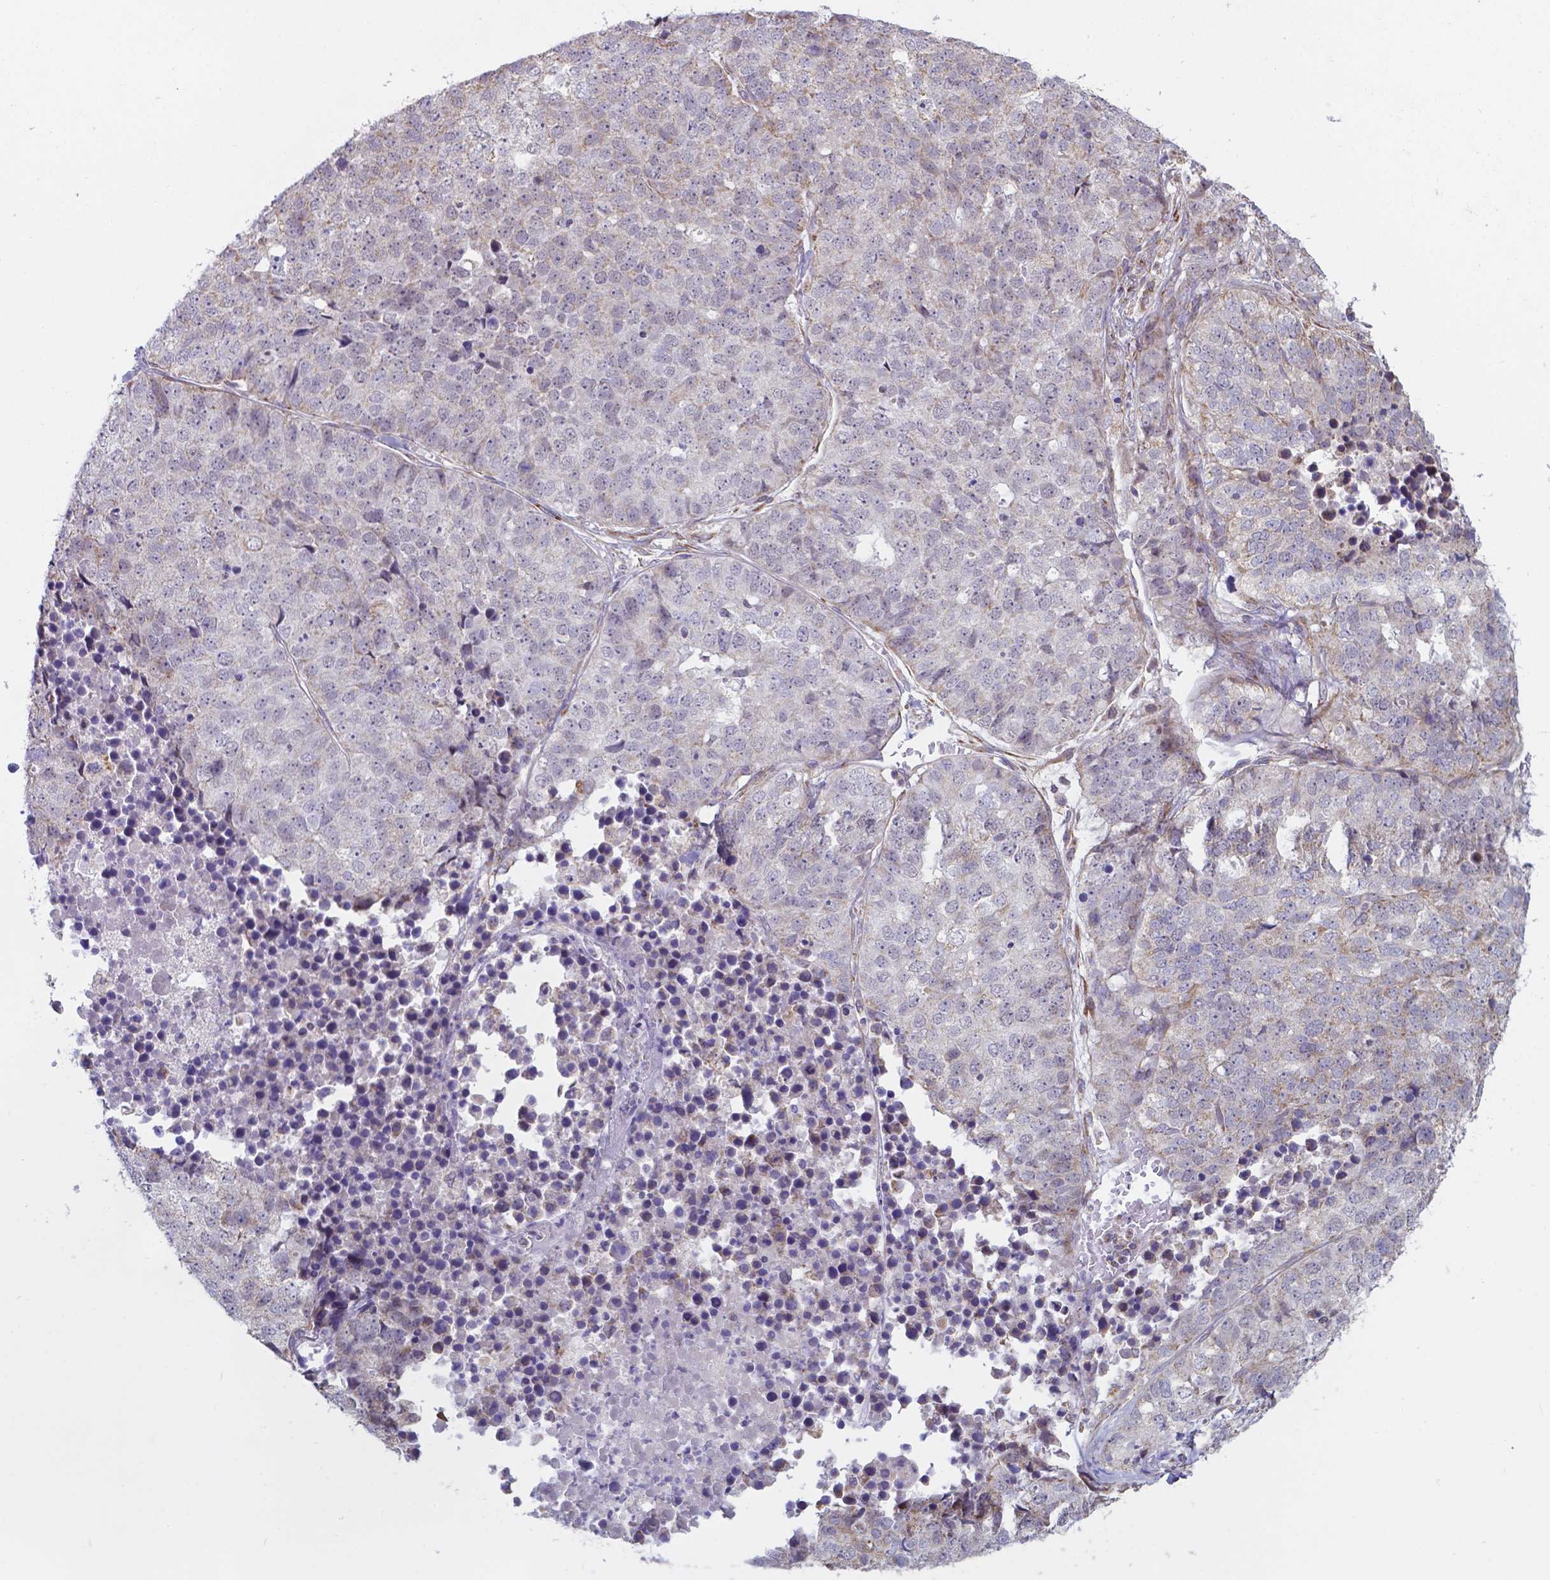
{"staining": {"intensity": "negative", "quantity": "none", "location": "none"}, "tissue": "stomach cancer", "cell_type": "Tumor cells", "image_type": "cancer", "snomed": [{"axis": "morphology", "description": "Adenocarcinoma, NOS"}, {"axis": "topography", "description": "Stomach"}], "caption": "Protein analysis of stomach adenocarcinoma reveals no significant staining in tumor cells. Nuclei are stained in blue.", "gene": "FAM114A1", "patient": {"sex": "male", "age": 69}}